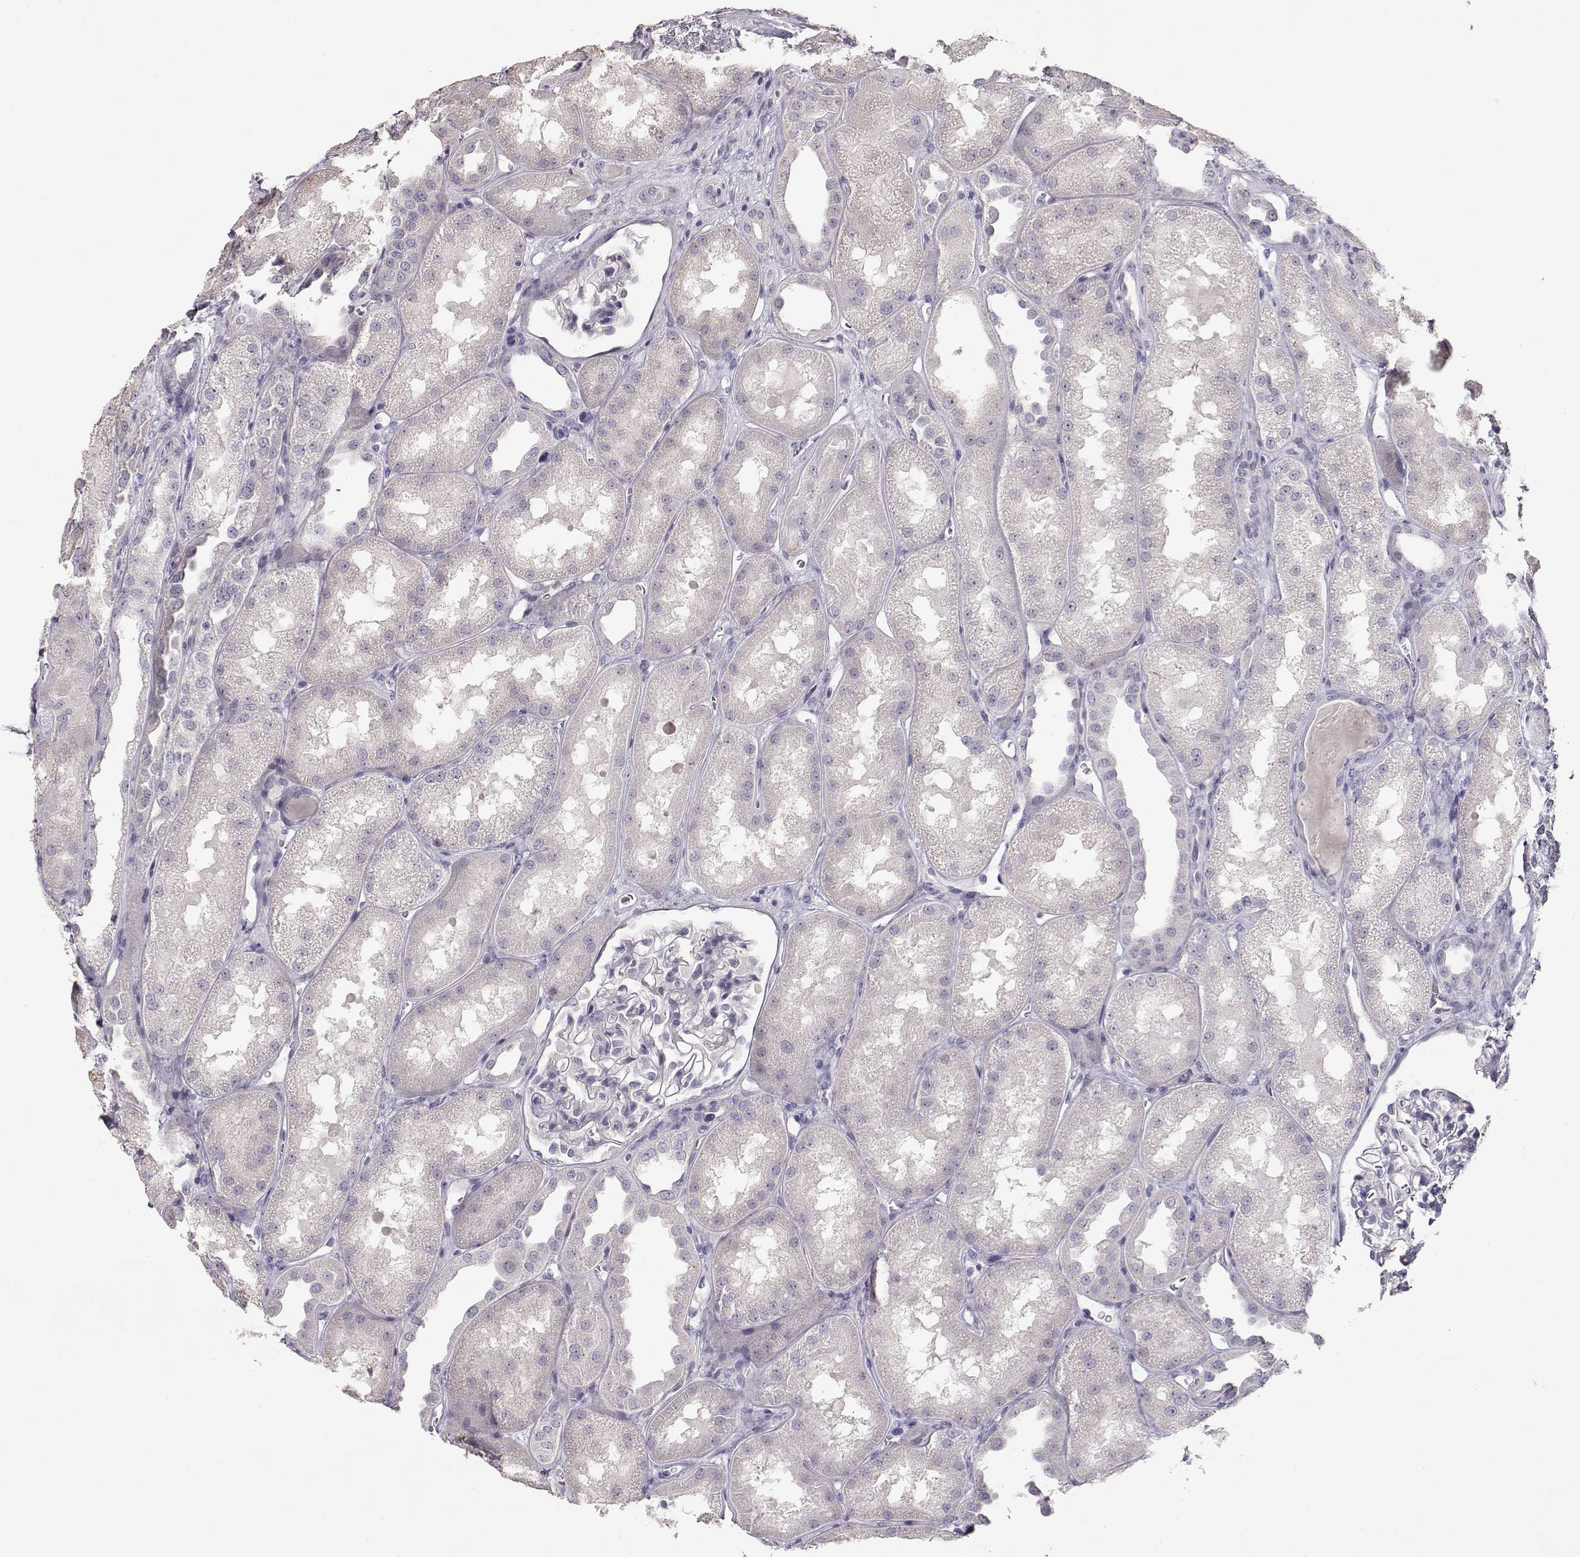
{"staining": {"intensity": "negative", "quantity": "none", "location": "none"}, "tissue": "kidney", "cell_type": "Cells in glomeruli", "image_type": "normal", "snomed": [{"axis": "morphology", "description": "Normal tissue, NOS"}, {"axis": "topography", "description": "Kidney"}], "caption": "Protein analysis of unremarkable kidney demonstrates no significant staining in cells in glomeruli.", "gene": "SLC18A1", "patient": {"sex": "male", "age": 61}}